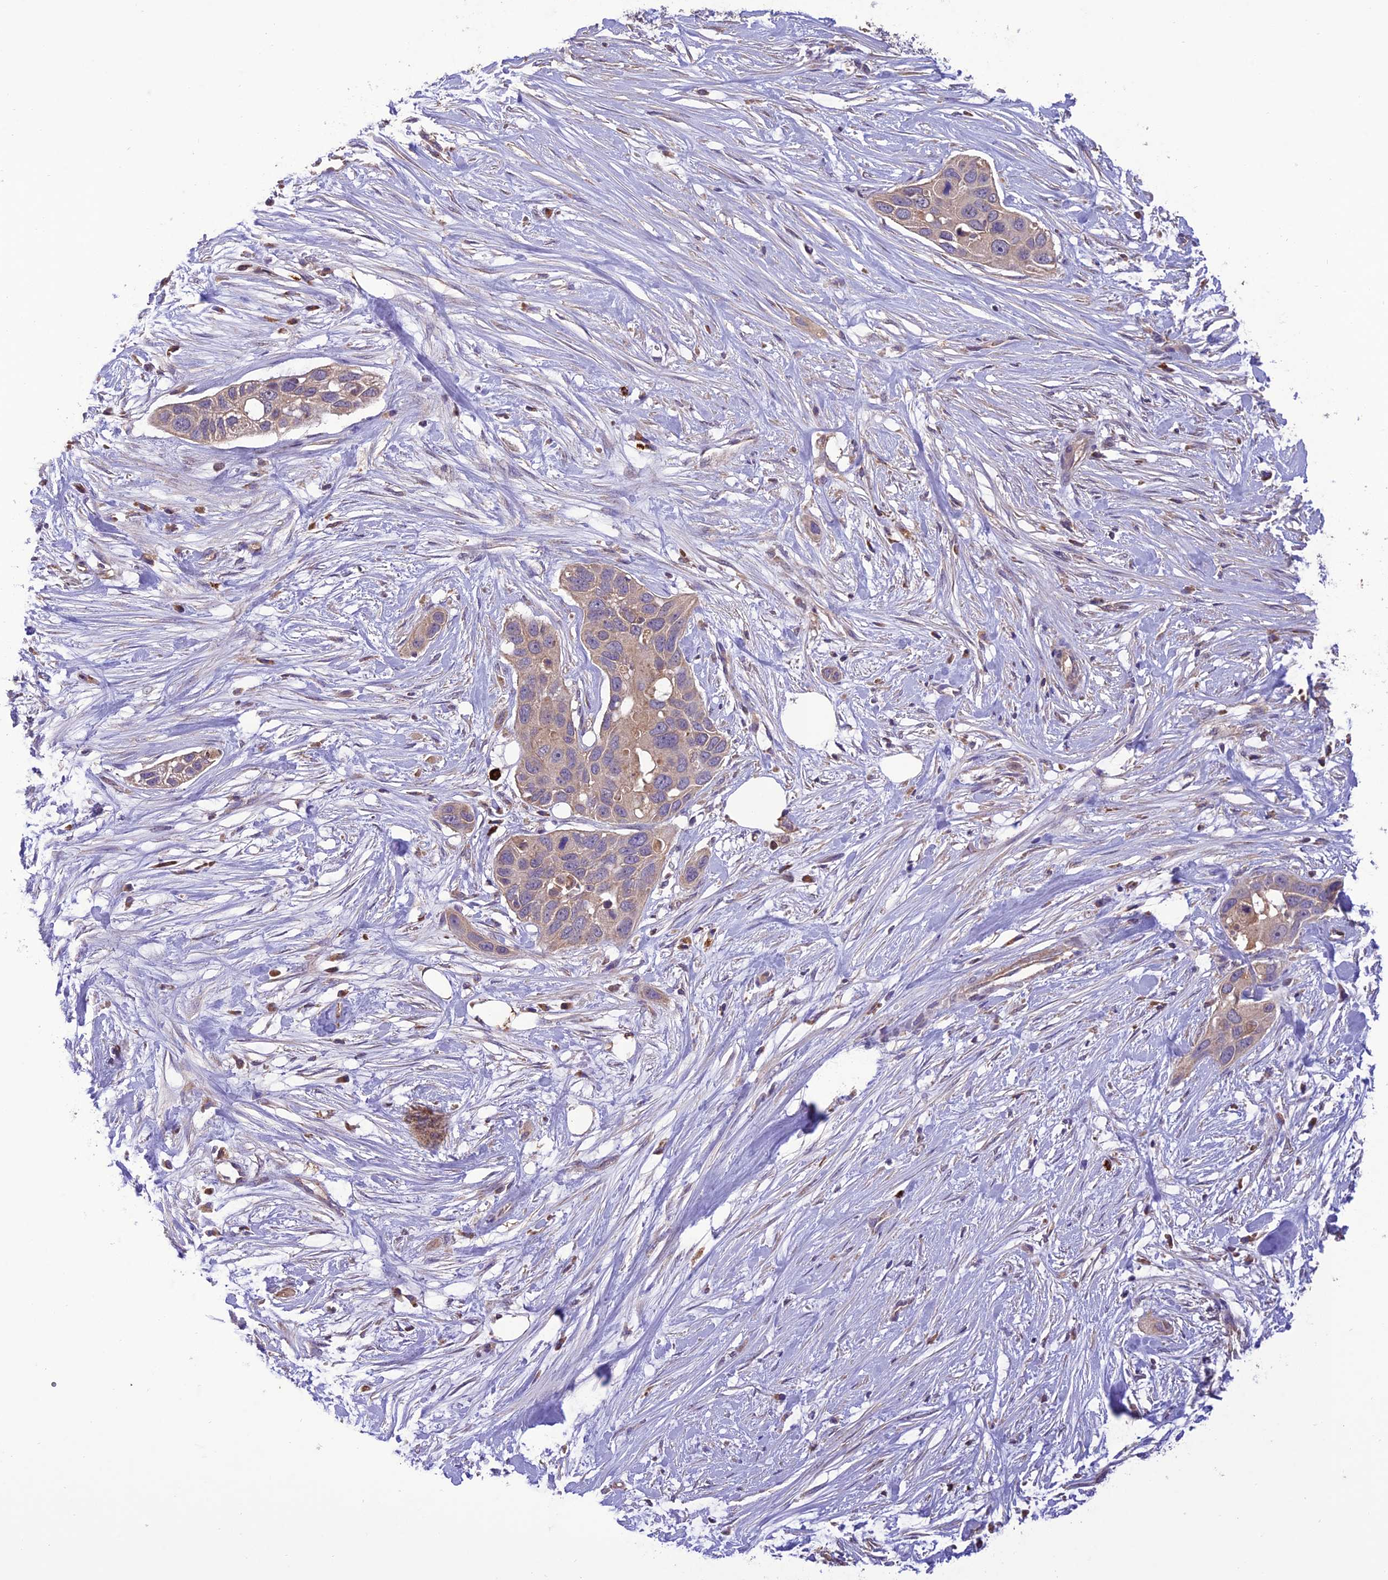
{"staining": {"intensity": "weak", "quantity": "<25%", "location": "cytoplasmic/membranous"}, "tissue": "pancreatic cancer", "cell_type": "Tumor cells", "image_type": "cancer", "snomed": [{"axis": "morphology", "description": "Adenocarcinoma, NOS"}, {"axis": "topography", "description": "Pancreas"}], "caption": "Immunohistochemistry (IHC) histopathology image of neoplastic tissue: adenocarcinoma (pancreatic) stained with DAB reveals no significant protein expression in tumor cells. Brightfield microscopy of immunohistochemistry stained with DAB (3,3'-diaminobenzidine) (brown) and hematoxylin (blue), captured at high magnification.", "gene": "NDUFAF1", "patient": {"sex": "female", "age": 60}}